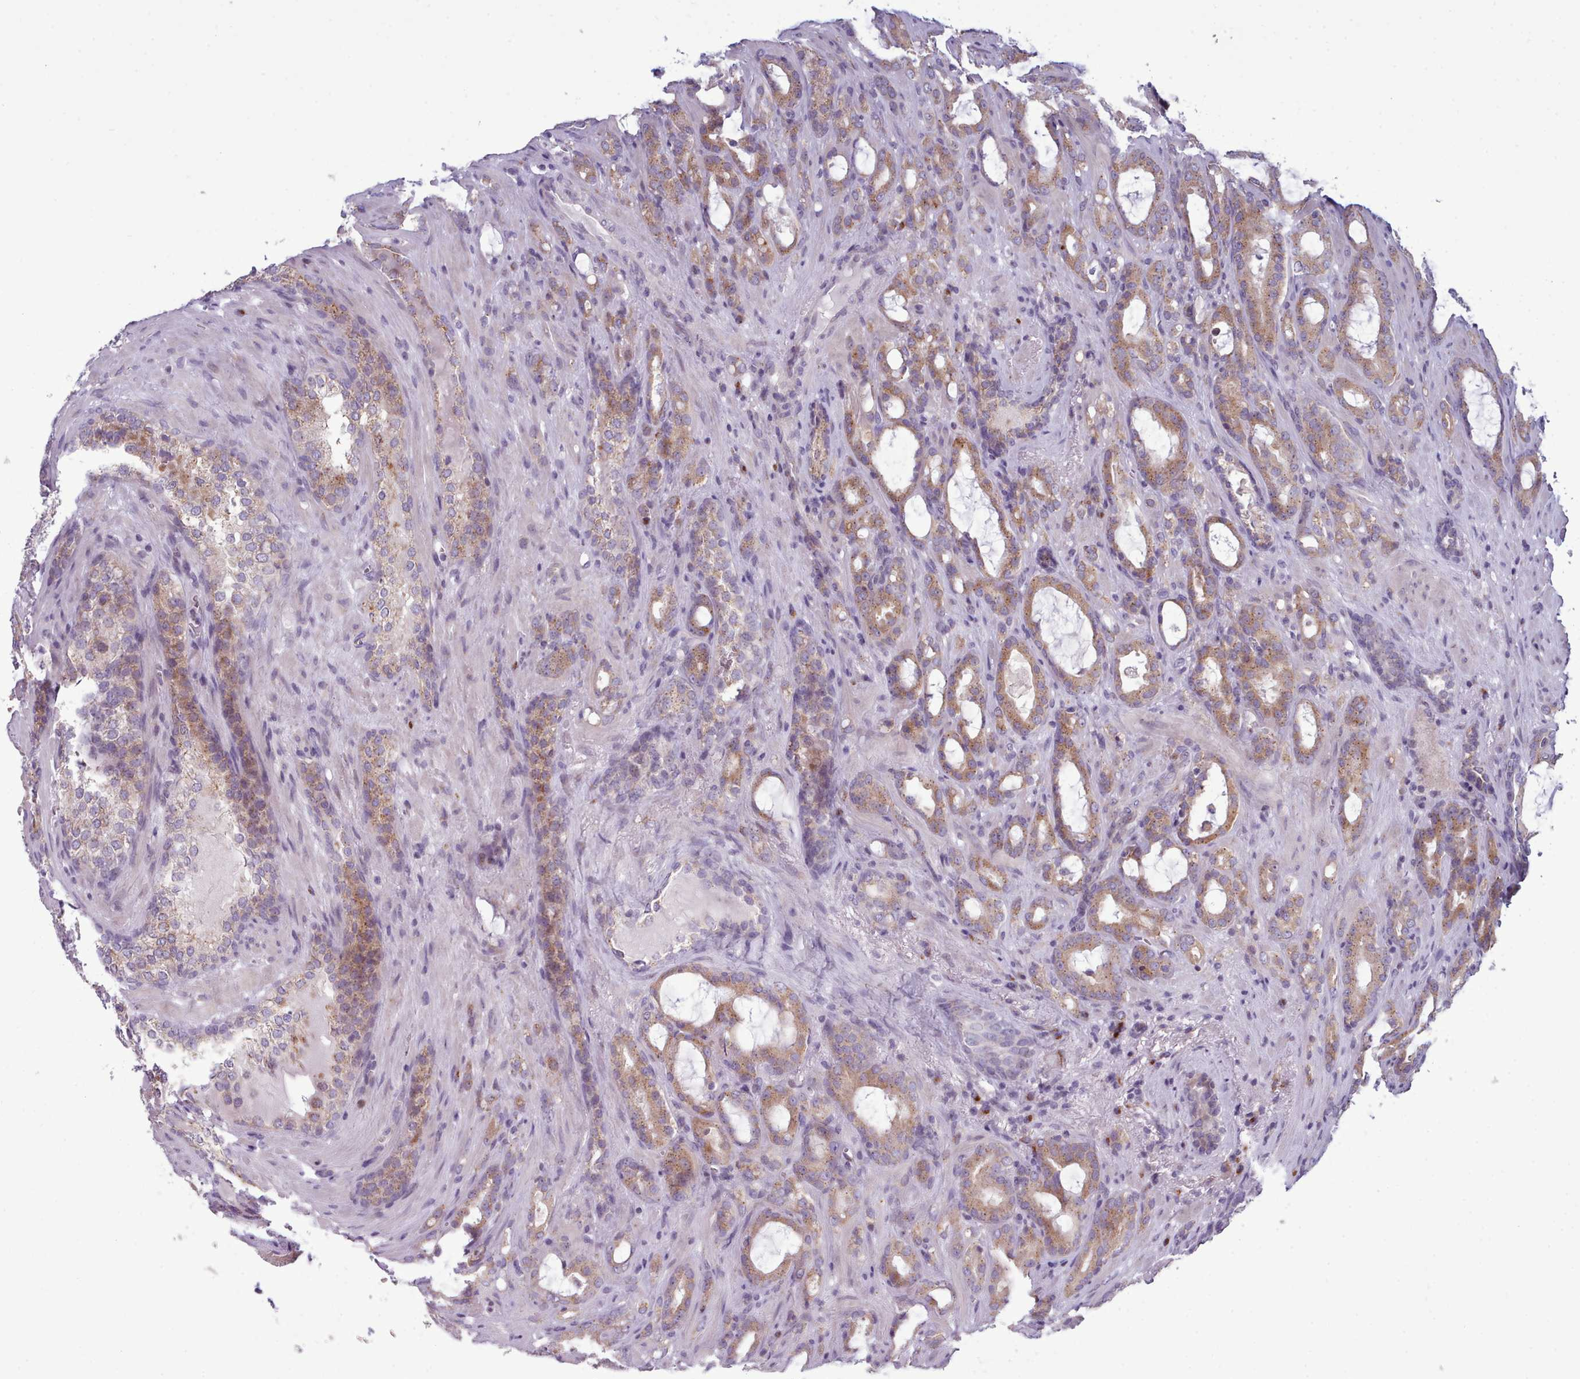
{"staining": {"intensity": "moderate", "quantity": ">75%", "location": "cytoplasmic/membranous"}, "tissue": "prostate cancer", "cell_type": "Tumor cells", "image_type": "cancer", "snomed": [{"axis": "morphology", "description": "Adenocarcinoma, High grade"}, {"axis": "topography", "description": "Prostate"}], "caption": "Prostate cancer (adenocarcinoma (high-grade)) tissue shows moderate cytoplasmic/membranous expression in approximately >75% of tumor cells", "gene": "MYRFL", "patient": {"sex": "male", "age": 72}}